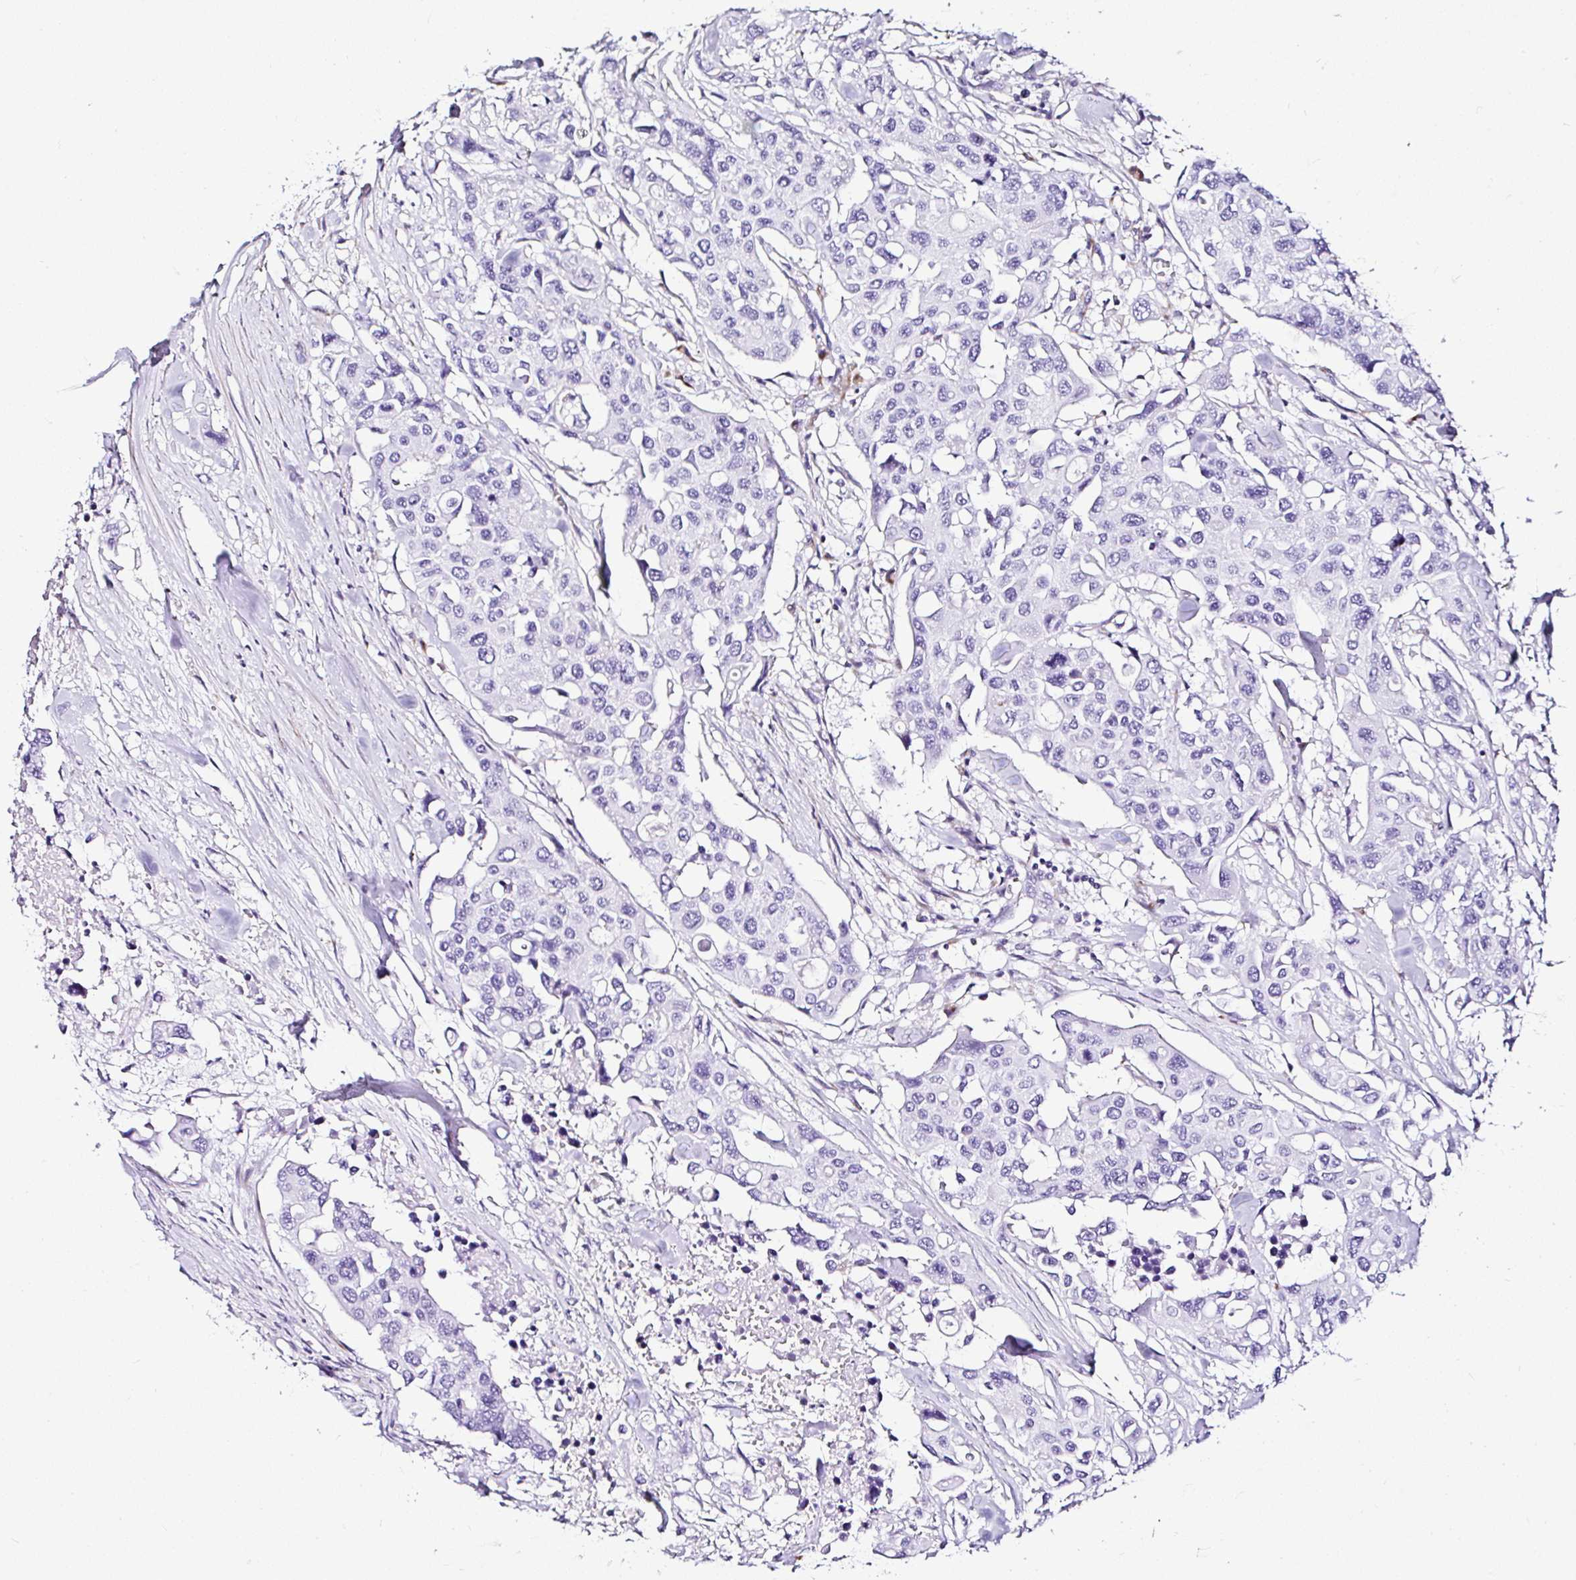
{"staining": {"intensity": "negative", "quantity": "none", "location": "none"}, "tissue": "colorectal cancer", "cell_type": "Tumor cells", "image_type": "cancer", "snomed": [{"axis": "morphology", "description": "Adenocarcinoma, NOS"}, {"axis": "topography", "description": "Colon"}], "caption": "Tumor cells are negative for brown protein staining in adenocarcinoma (colorectal).", "gene": "DEPDC5", "patient": {"sex": "male", "age": 77}}